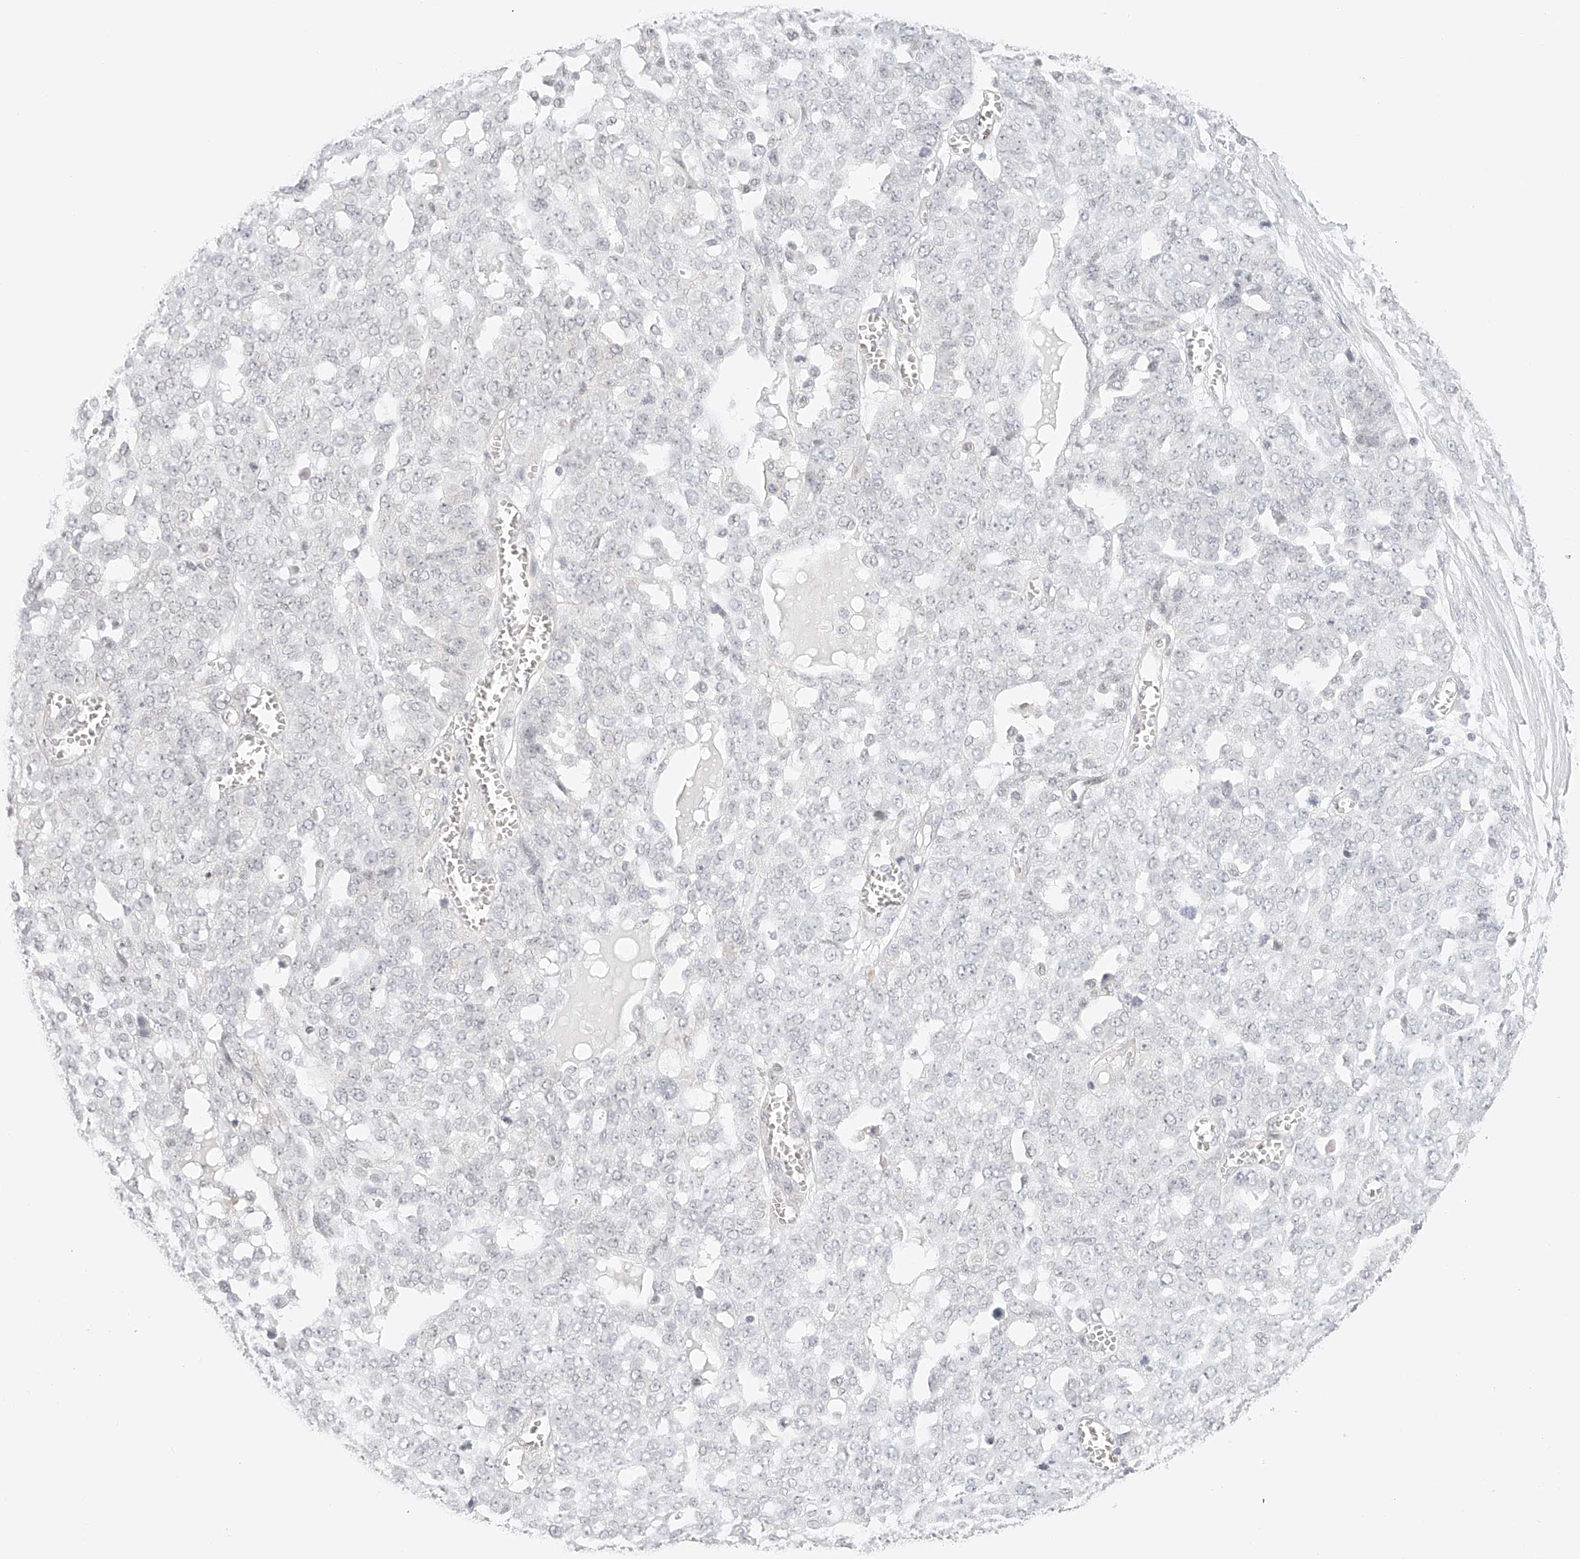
{"staining": {"intensity": "negative", "quantity": "none", "location": "none"}, "tissue": "ovarian cancer", "cell_type": "Tumor cells", "image_type": "cancer", "snomed": [{"axis": "morphology", "description": "Cystadenocarcinoma, serous, NOS"}, {"axis": "topography", "description": "Soft tissue"}, {"axis": "topography", "description": "Ovary"}], "caption": "Protein analysis of ovarian cancer displays no significant expression in tumor cells.", "gene": "ZFP69", "patient": {"sex": "female", "age": 57}}